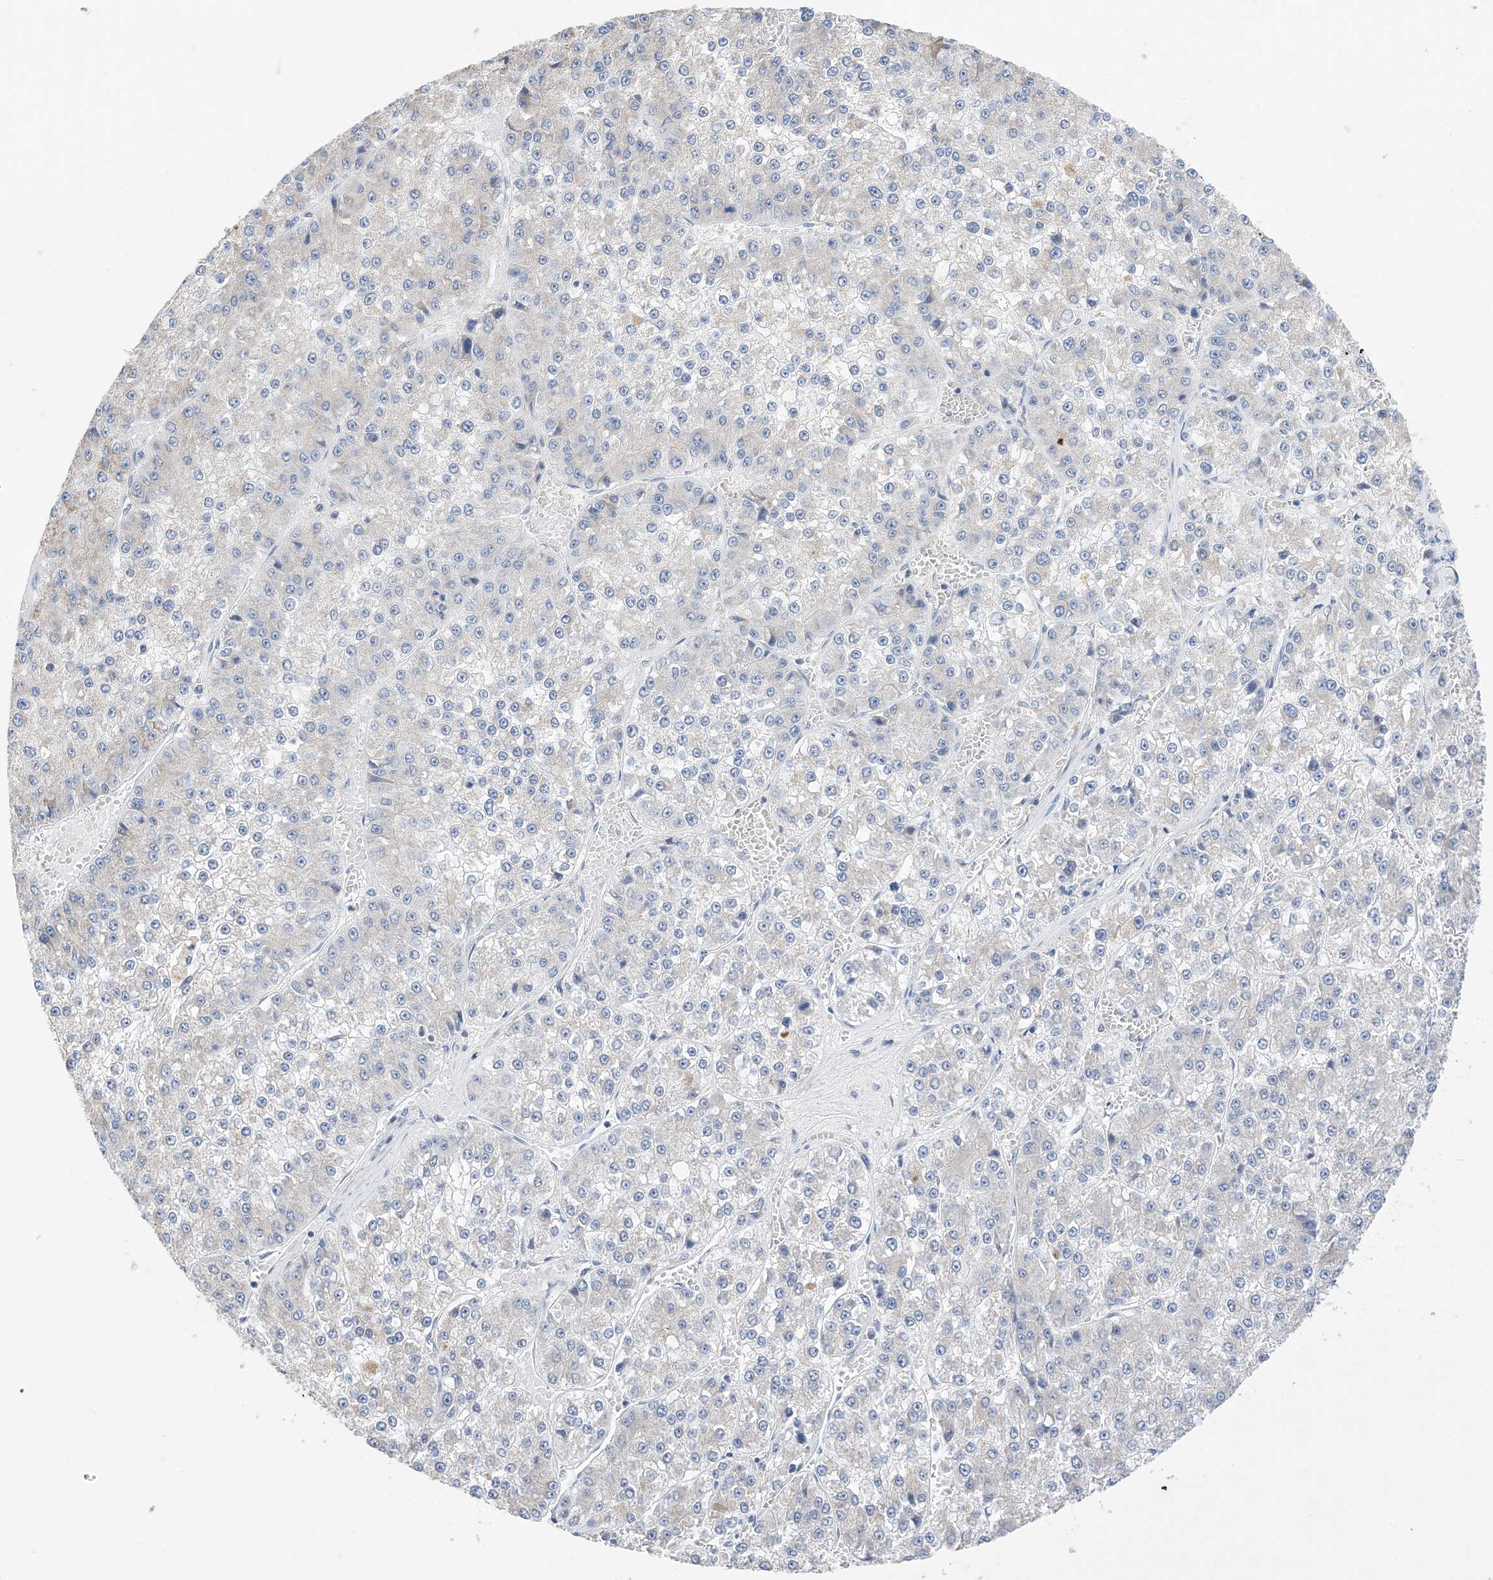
{"staining": {"intensity": "weak", "quantity": "<25%", "location": "cytoplasmic/membranous"}, "tissue": "liver cancer", "cell_type": "Tumor cells", "image_type": "cancer", "snomed": [{"axis": "morphology", "description": "Carcinoma, Hepatocellular, NOS"}, {"axis": "topography", "description": "Liver"}], "caption": "Immunohistochemistry of human hepatocellular carcinoma (liver) reveals no positivity in tumor cells.", "gene": "PLK4", "patient": {"sex": "female", "age": 73}}